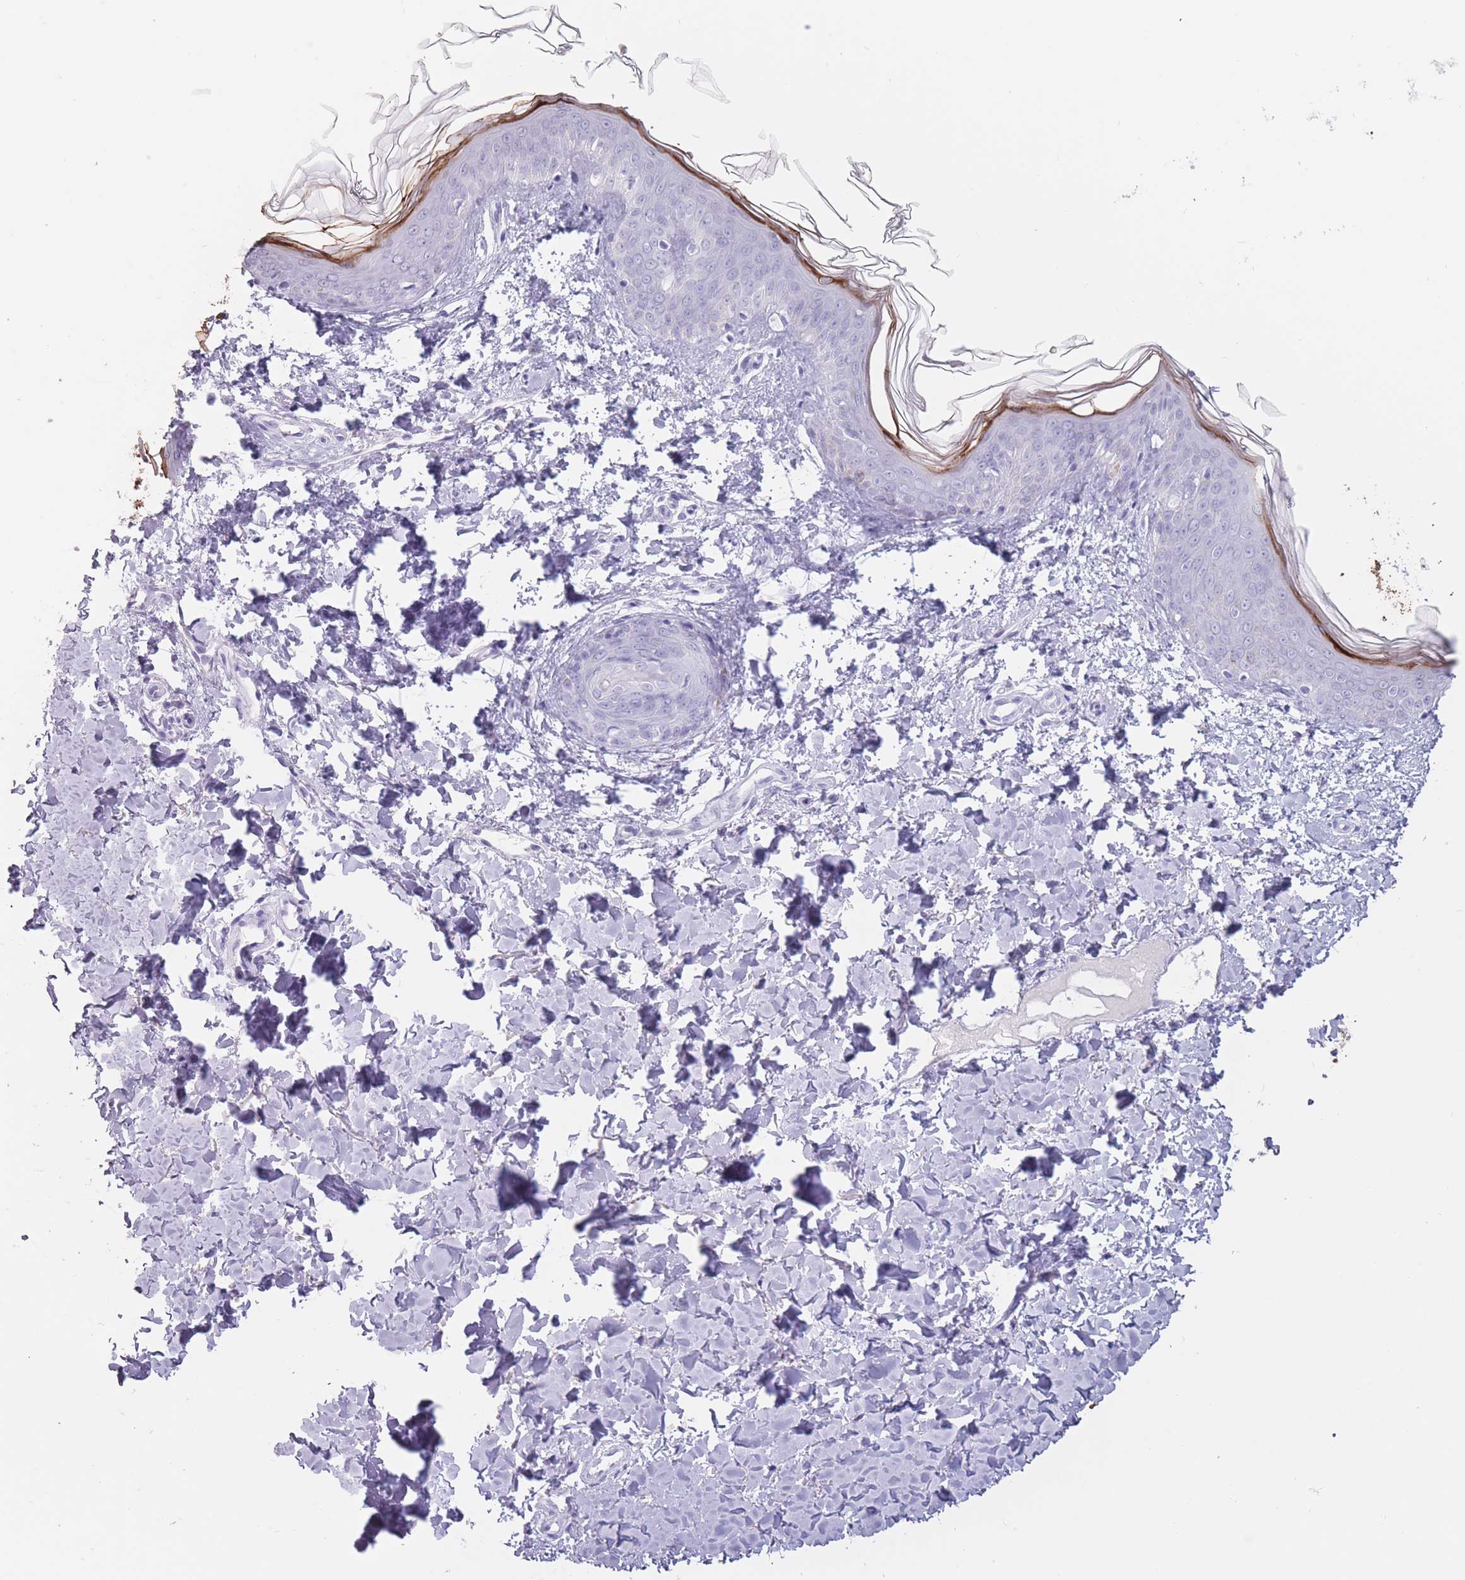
{"staining": {"intensity": "negative", "quantity": "none", "location": "none"}, "tissue": "skin", "cell_type": "Fibroblasts", "image_type": "normal", "snomed": [{"axis": "morphology", "description": "Normal tissue, NOS"}, {"axis": "topography", "description": "Skin"}], "caption": "High power microscopy image of an immunohistochemistry micrograph of unremarkable skin, revealing no significant expression in fibroblasts.", "gene": "PNMA3", "patient": {"sex": "female", "age": 41}}